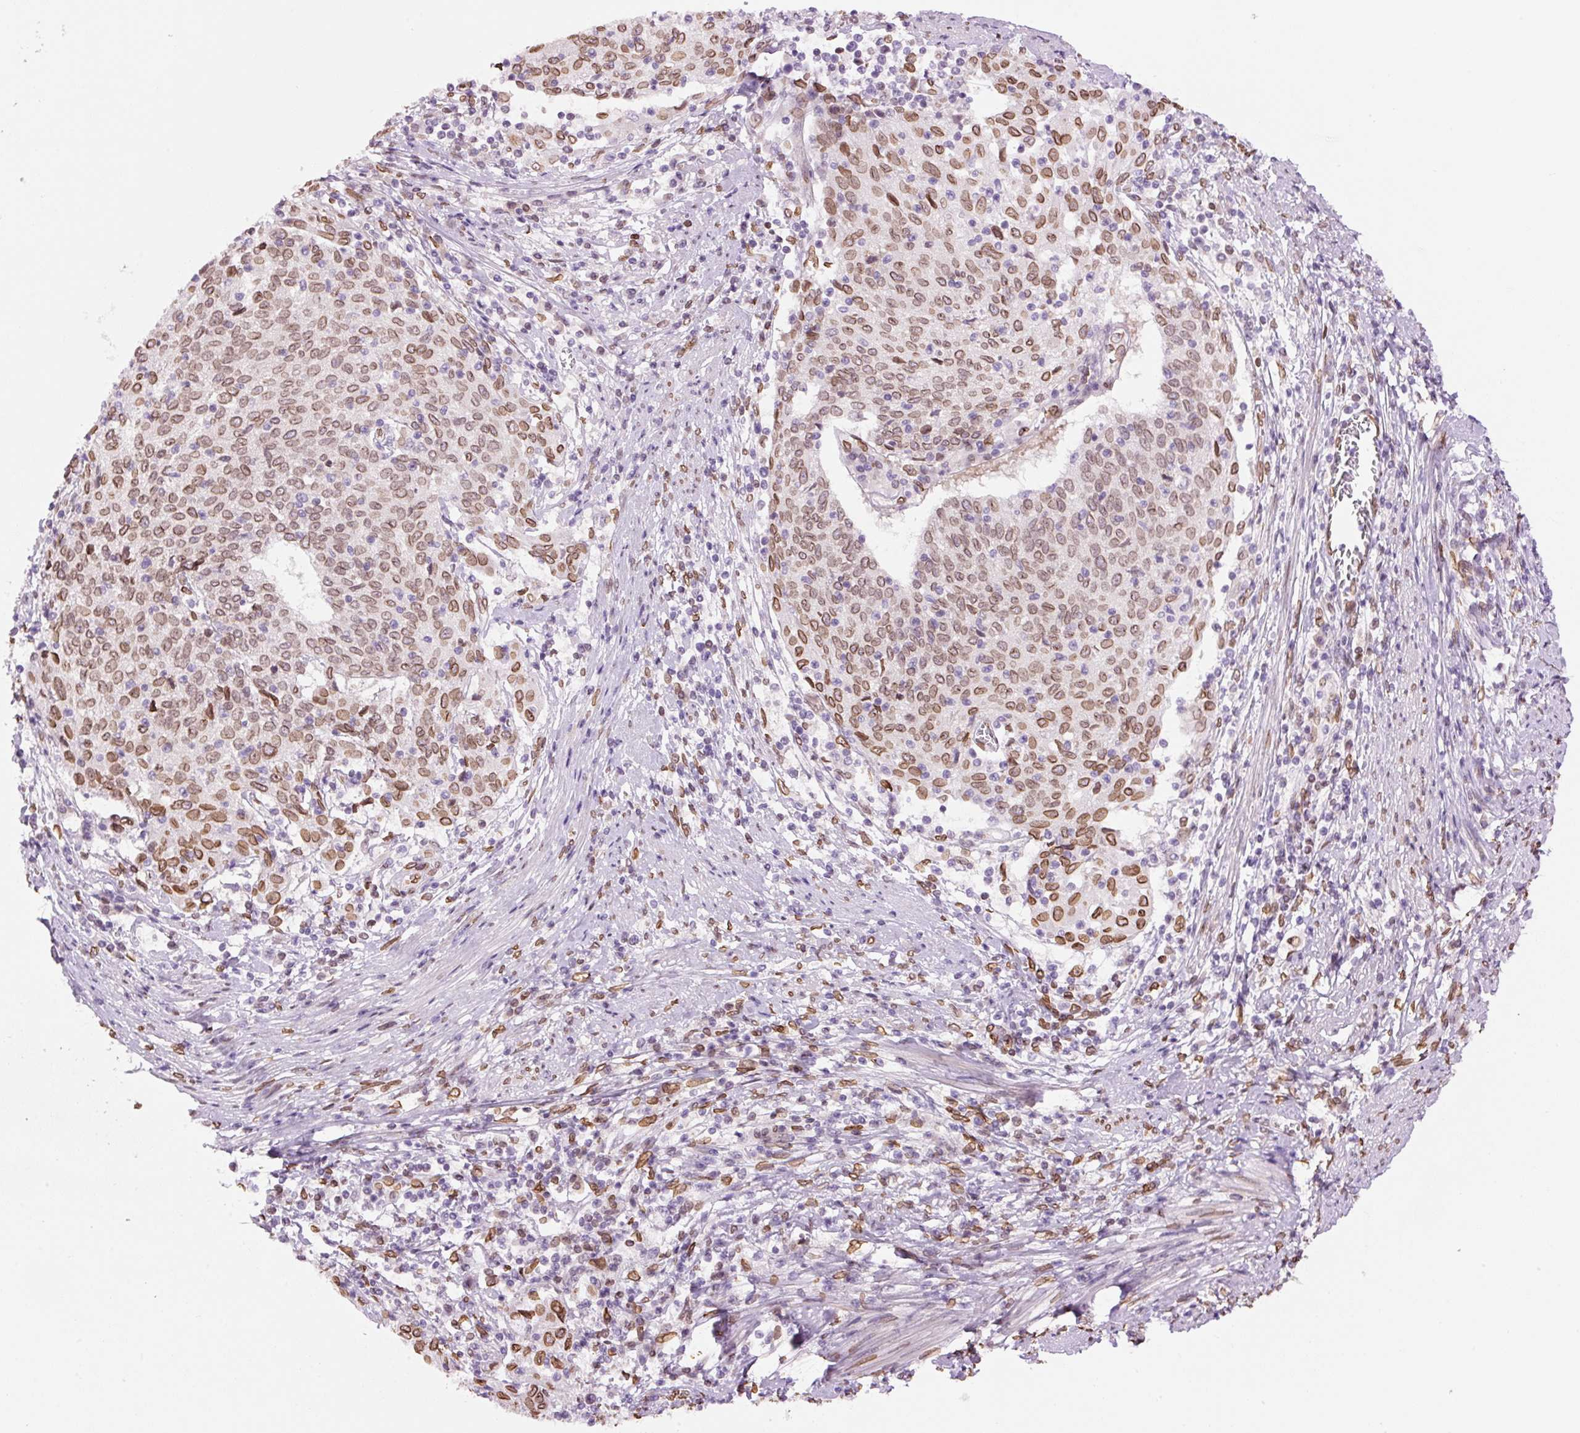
{"staining": {"intensity": "moderate", "quantity": ">75%", "location": "cytoplasmic/membranous,nuclear"}, "tissue": "cervical cancer", "cell_type": "Tumor cells", "image_type": "cancer", "snomed": [{"axis": "morphology", "description": "Squamous cell carcinoma, NOS"}, {"axis": "topography", "description": "Cervix"}], "caption": "A micrograph of cervical squamous cell carcinoma stained for a protein reveals moderate cytoplasmic/membranous and nuclear brown staining in tumor cells. The staining was performed using DAB, with brown indicating positive protein expression. Nuclei are stained blue with hematoxylin.", "gene": "ZNF224", "patient": {"sex": "female", "age": 52}}